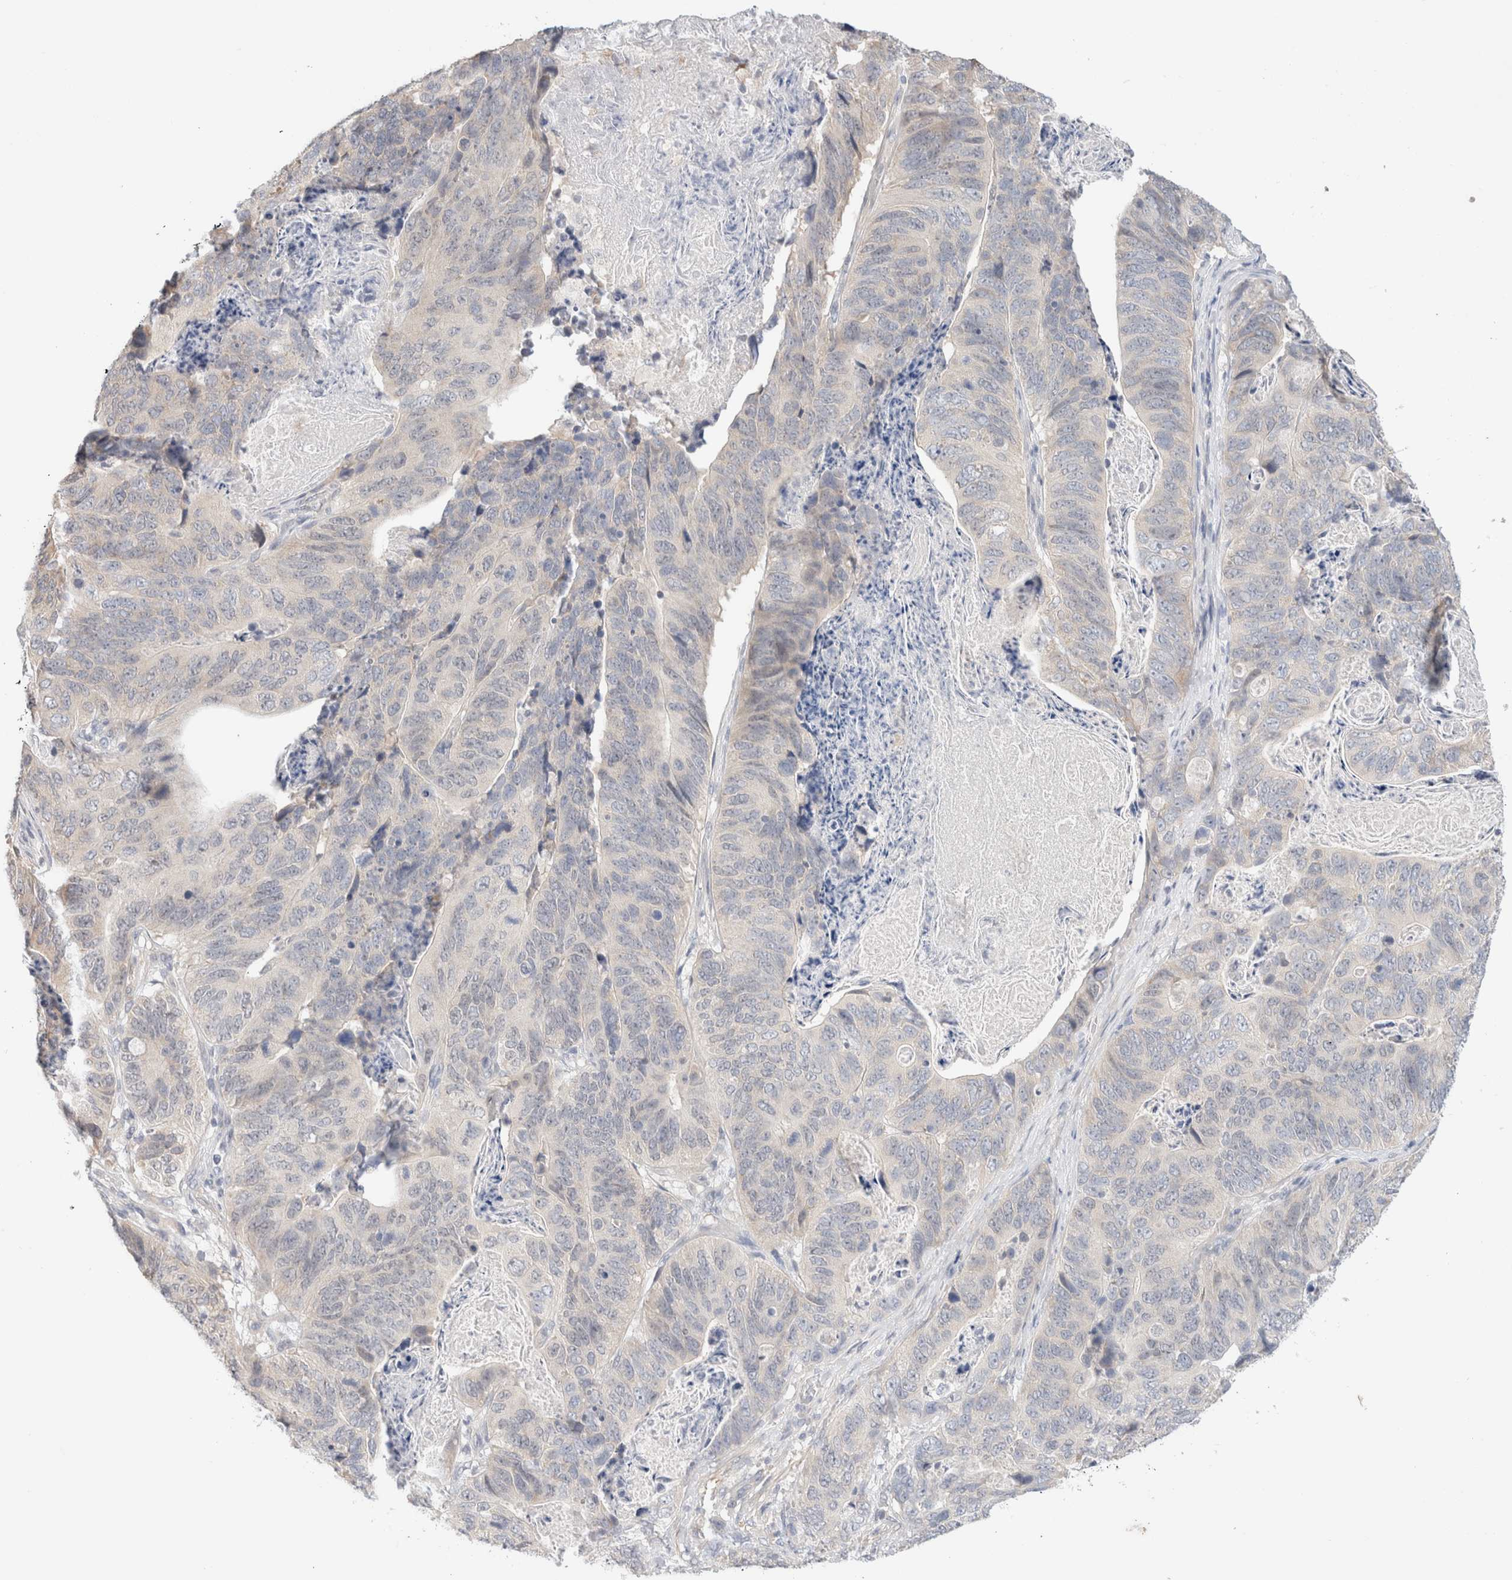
{"staining": {"intensity": "negative", "quantity": "none", "location": "none"}, "tissue": "stomach cancer", "cell_type": "Tumor cells", "image_type": "cancer", "snomed": [{"axis": "morphology", "description": "Normal tissue, NOS"}, {"axis": "morphology", "description": "Adenocarcinoma, NOS"}, {"axis": "topography", "description": "Stomach"}], "caption": "The immunohistochemistry micrograph has no significant expression in tumor cells of stomach adenocarcinoma tissue.", "gene": "SPRTN", "patient": {"sex": "female", "age": 89}}